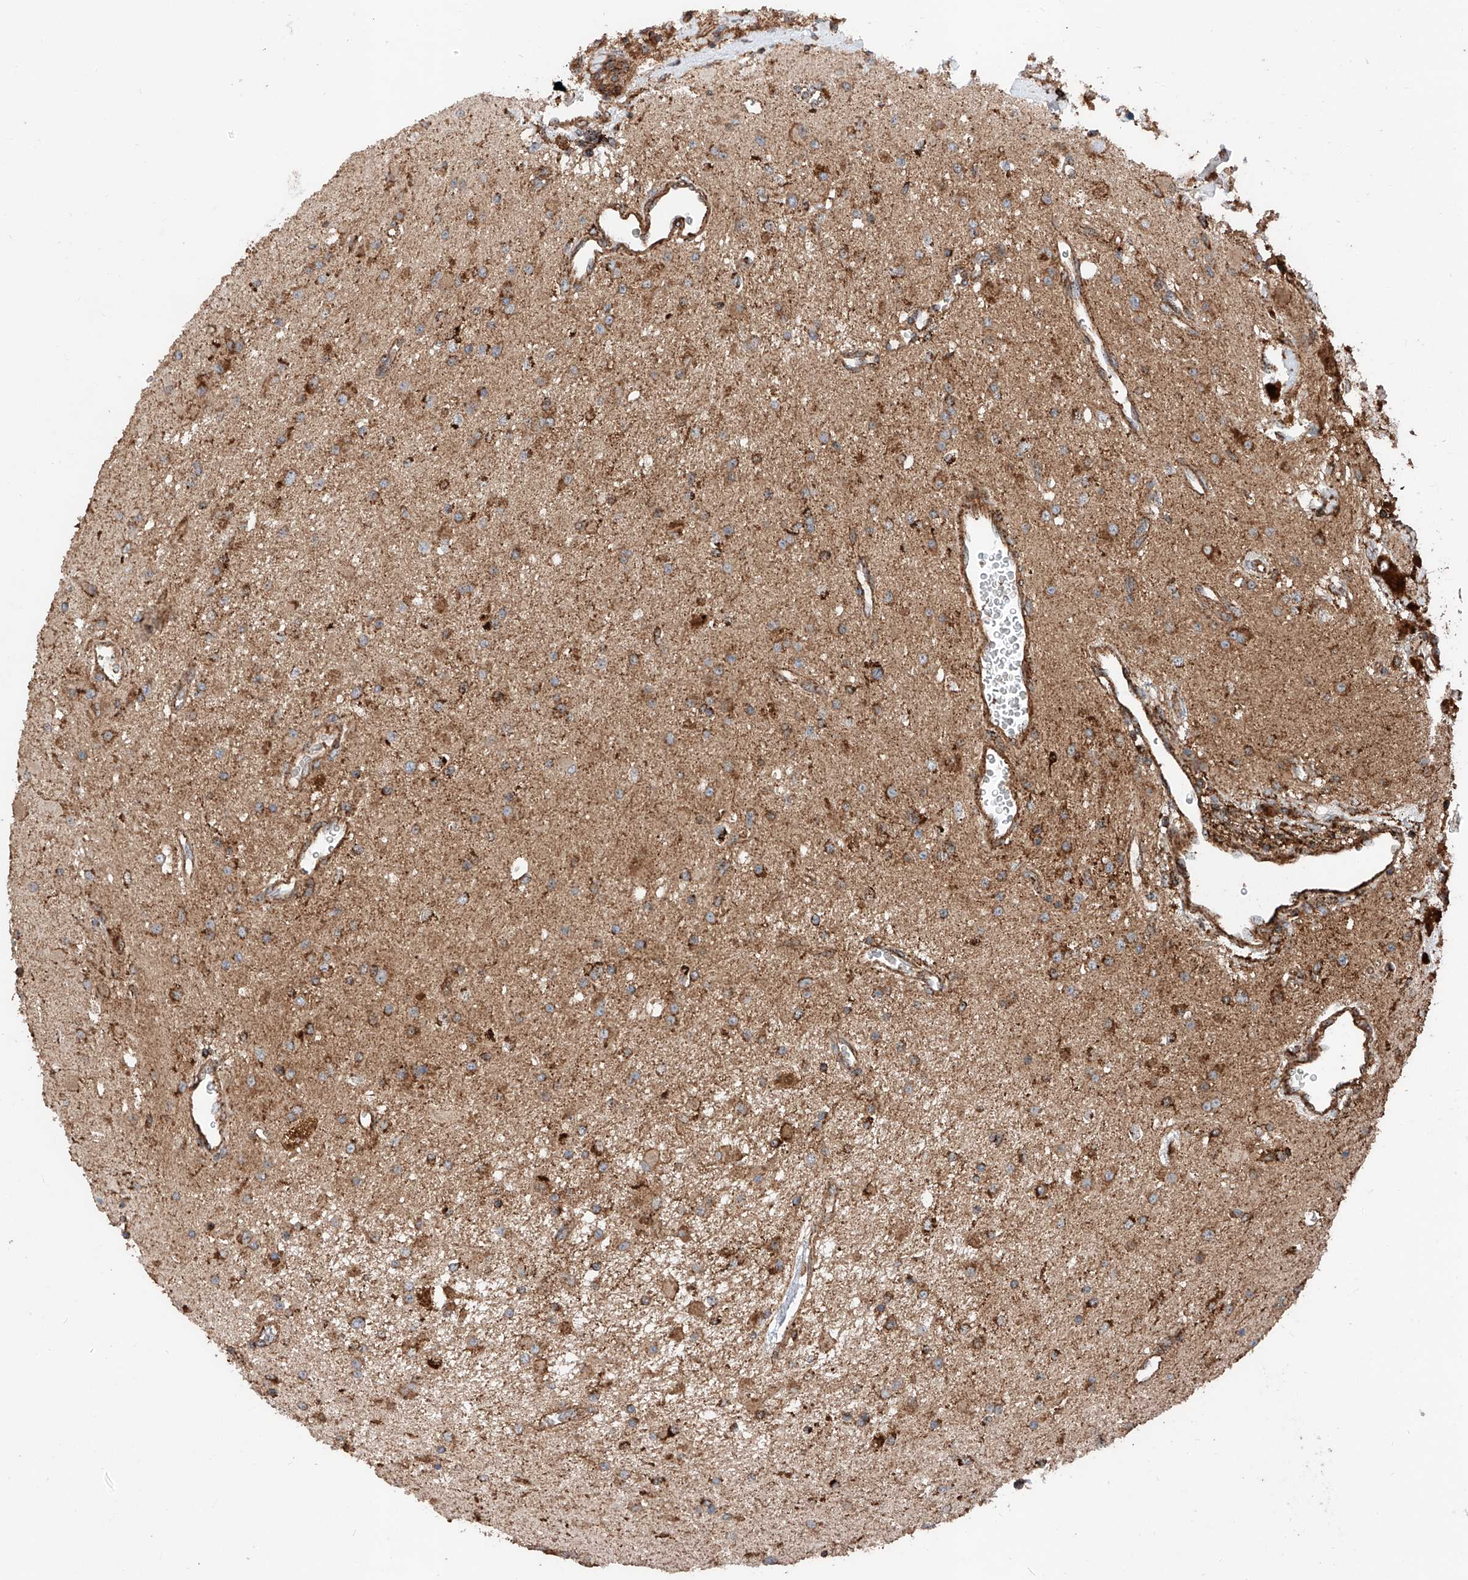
{"staining": {"intensity": "strong", "quantity": ">75%", "location": "cytoplasmic/membranous"}, "tissue": "glioma", "cell_type": "Tumor cells", "image_type": "cancer", "snomed": [{"axis": "morphology", "description": "Glioma, malignant, High grade"}, {"axis": "topography", "description": "Brain"}], "caption": "Brown immunohistochemical staining in high-grade glioma (malignant) reveals strong cytoplasmic/membranous positivity in approximately >75% of tumor cells. (DAB IHC, brown staining for protein, blue staining for nuclei).", "gene": "PISD", "patient": {"sex": "male", "age": 34}}